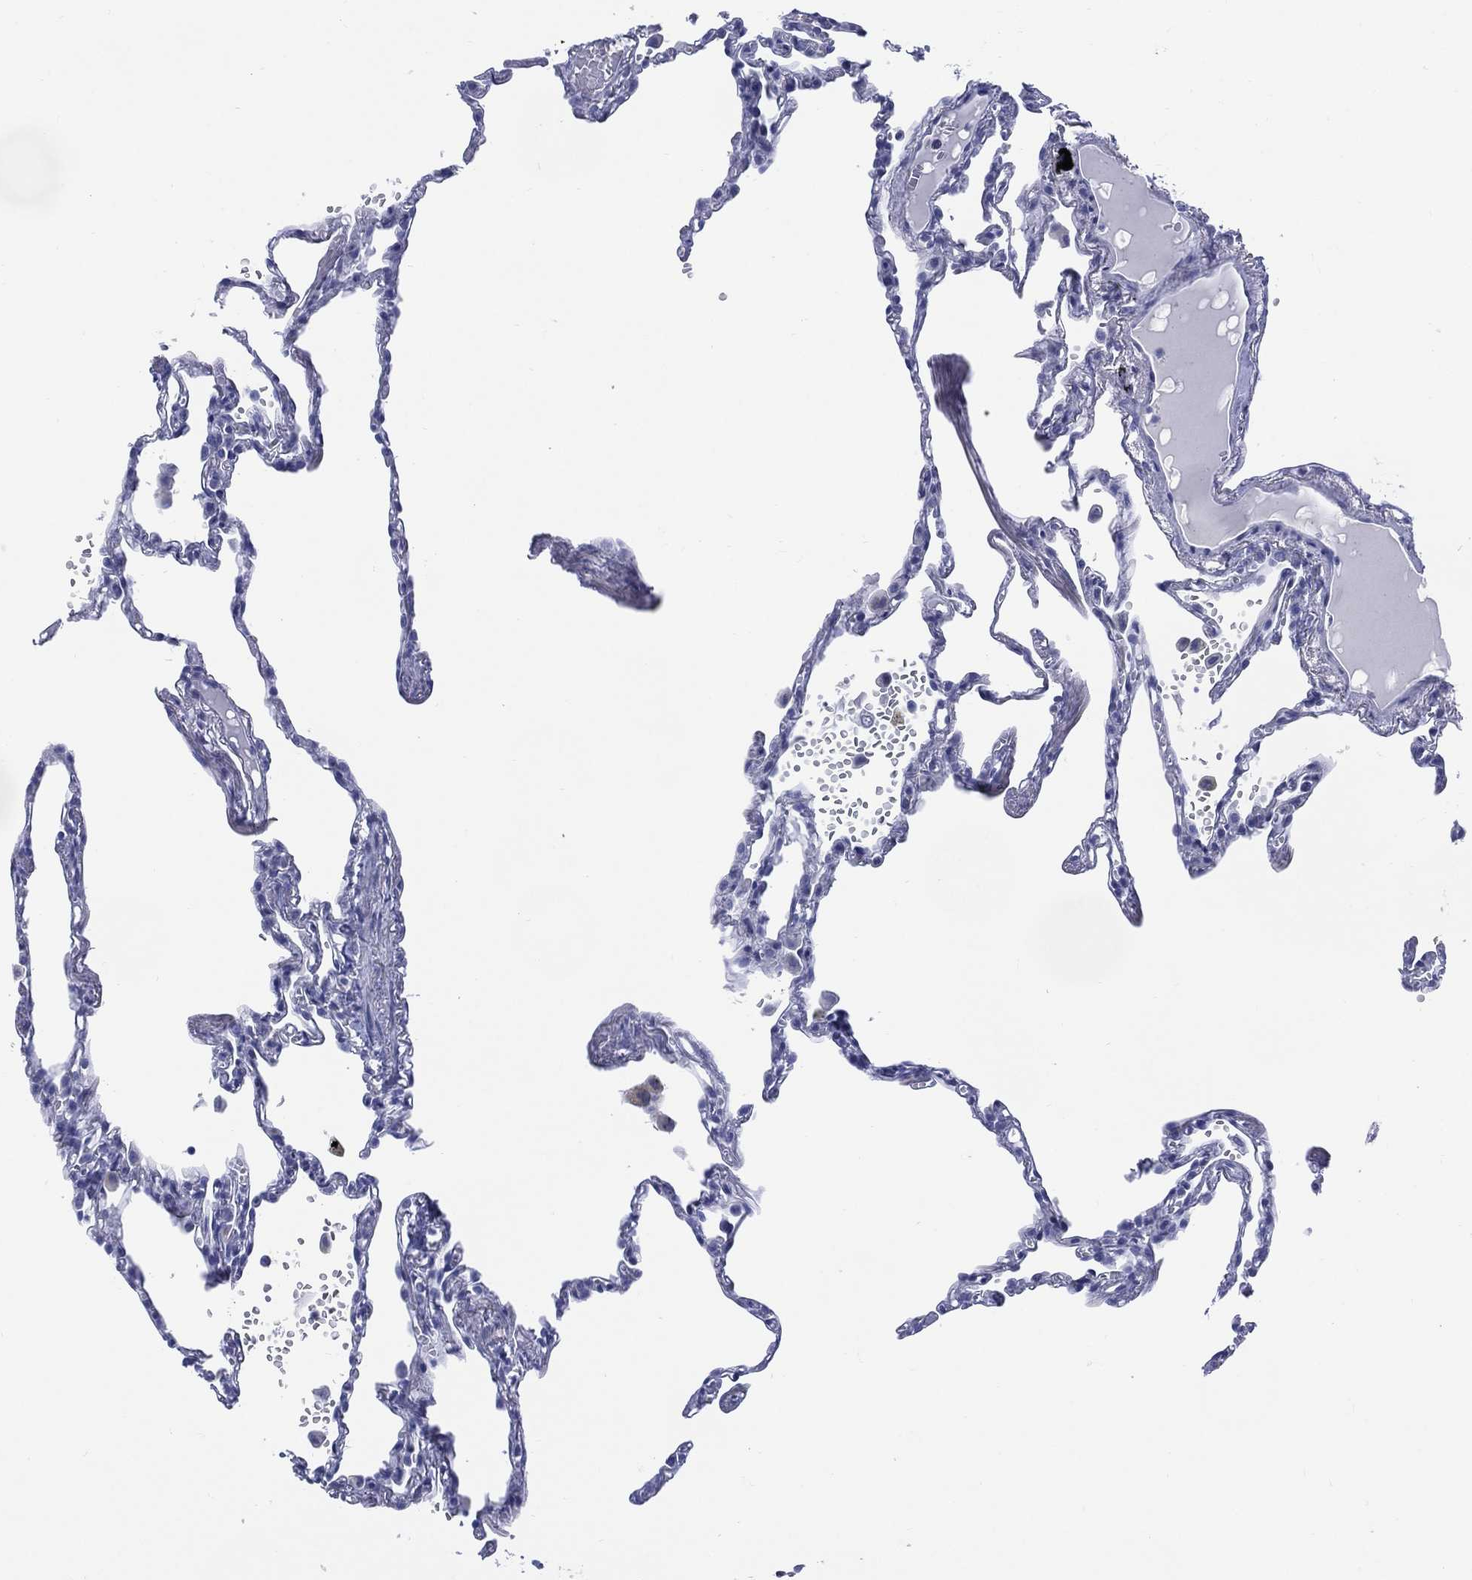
{"staining": {"intensity": "negative", "quantity": "none", "location": "none"}, "tissue": "lung", "cell_type": "Alveolar cells", "image_type": "normal", "snomed": [{"axis": "morphology", "description": "Normal tissue, NOS"}, {"axis": "topography", "description": "Lung"}], "caption": "Immunohistochemical staining of normal human lung exhibits no significant expression in alveolar cells. (DAB IHC, high magnification).", "gene": "ENSG00000285953", "patient": {"sex": "male", "age": 78}}